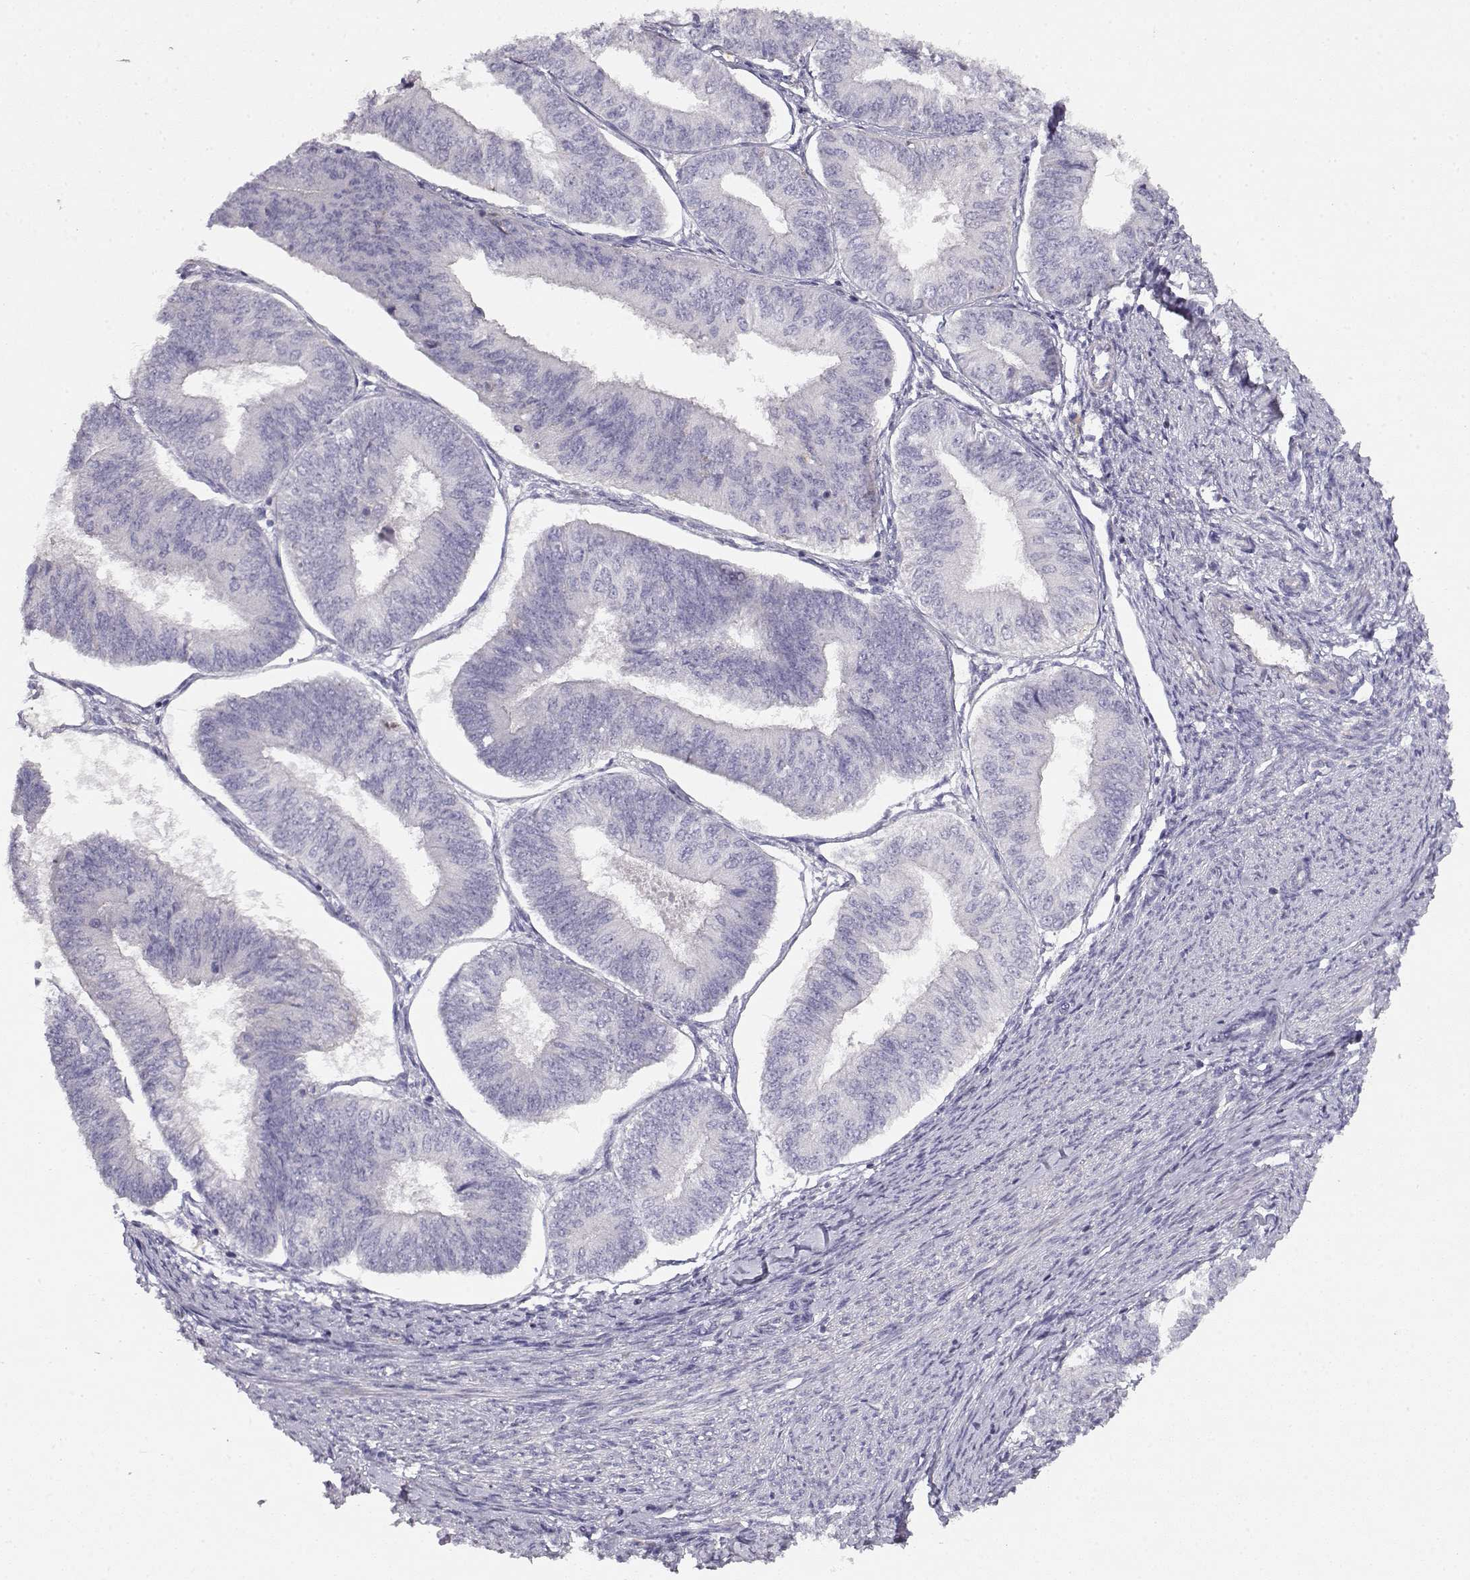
{"staining": {"intensity": "negative", "quantity": "none", "location": "none"}, "tissue": "endometrial cancer", "cell_type": "Tumor cells", "image_type": "cancer", "snomed": [{"axis": "morphology", "description": "Adenocarcinoma, NOS"}, {"axis": "topography", "description": "Endometrium"}], "caption": "Tumor cells are negative for protein expression in human adenocarcinoma (endometrial).", "gene": "VAV1", "patient": {"sex": "female", "age": 58}}